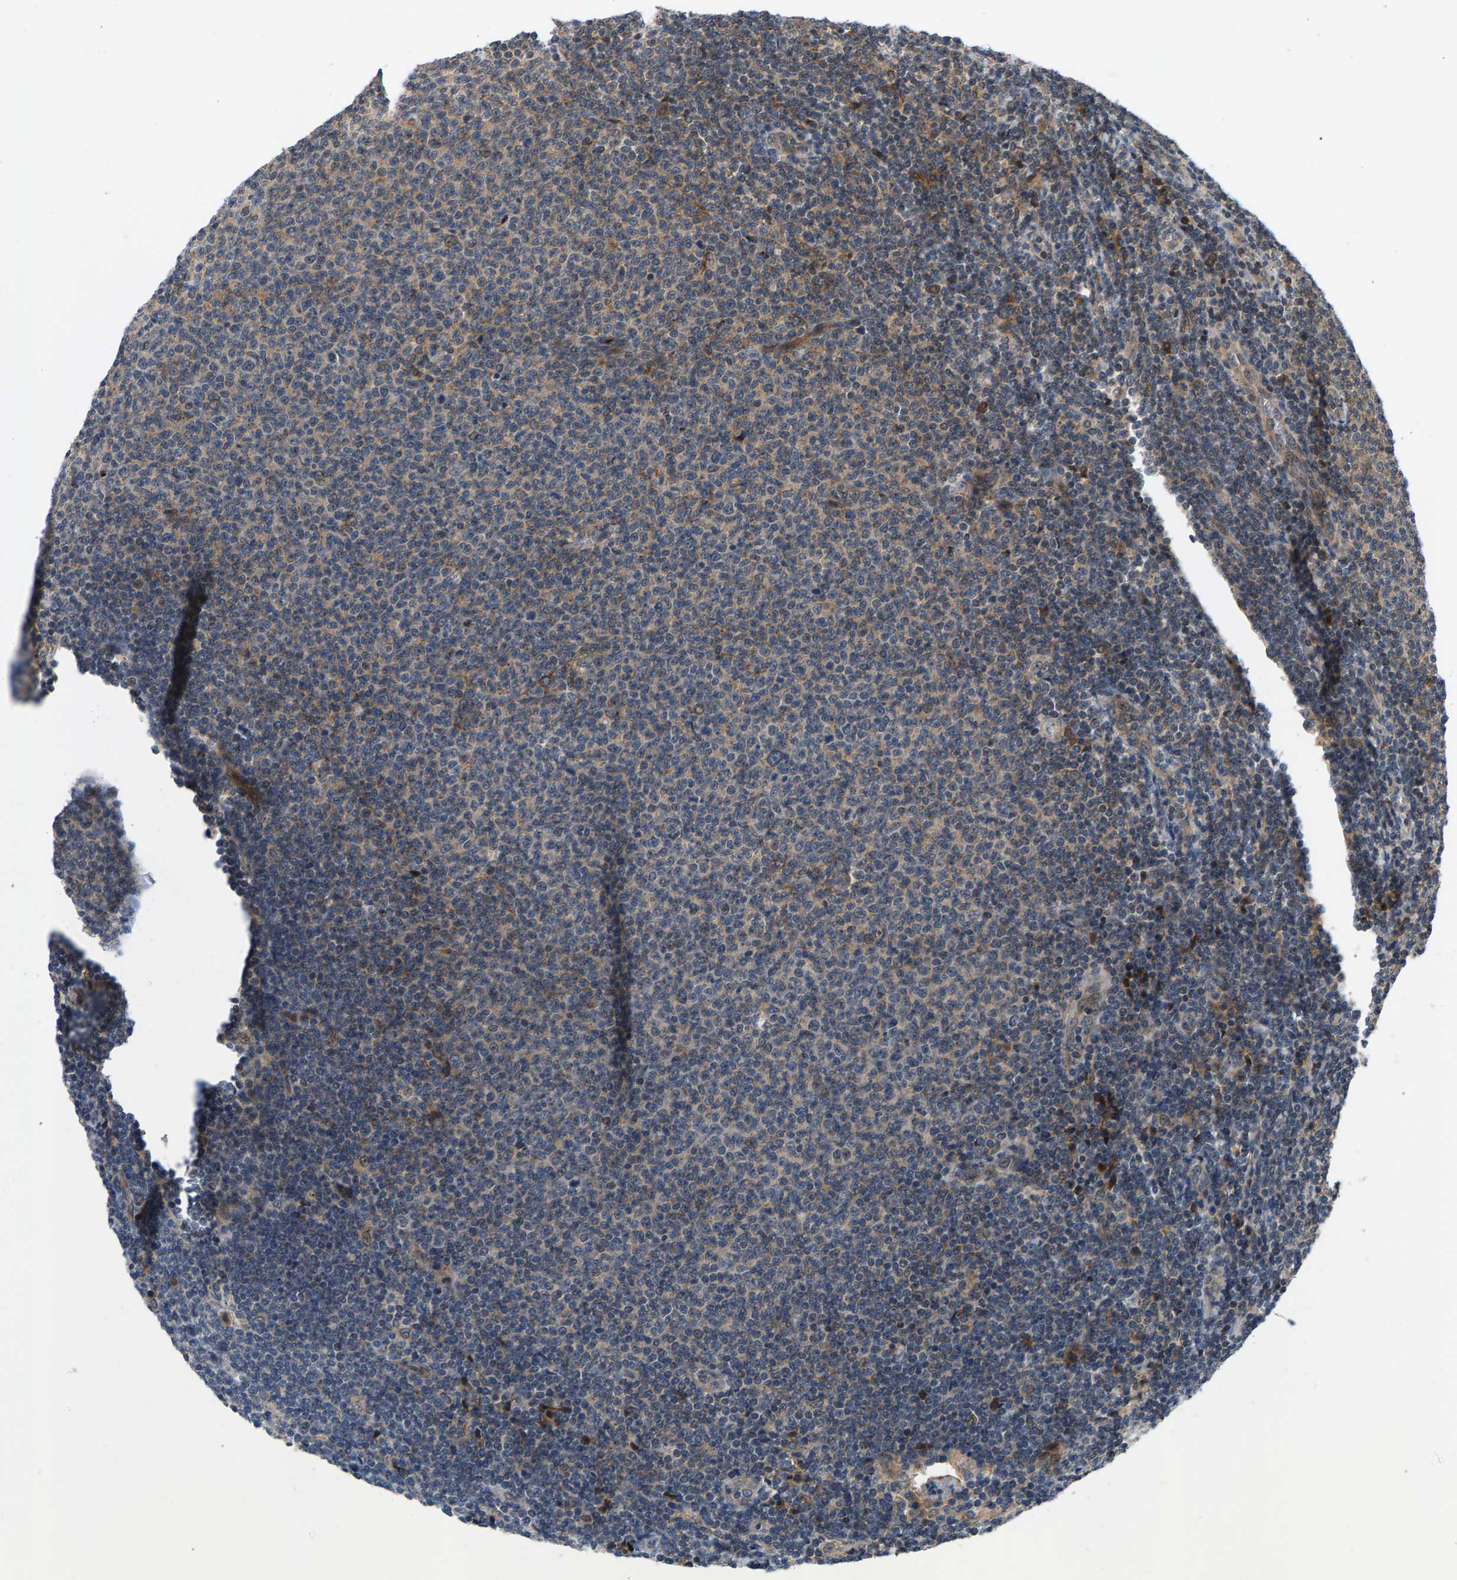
{"staining": {"intensity": "weak", "quantity": "<25%", "location": "cytoplasmic/membranous"}, "tissue": "lymphoma", "cell_type": "Tumor cells", "image_type": "cancer", "snomed": [{"axis": "morphology", "description": "Malignant lymphoma, non-Hodgkin's type, Low grade"}, {"axis": "topography", "description": "Lymph node"}], "caption": "Tumor cells are negative for brown protein staining in lymphoma.", "gene": "MAP2K5", "patient": {"sex": "male", "age": 66}}